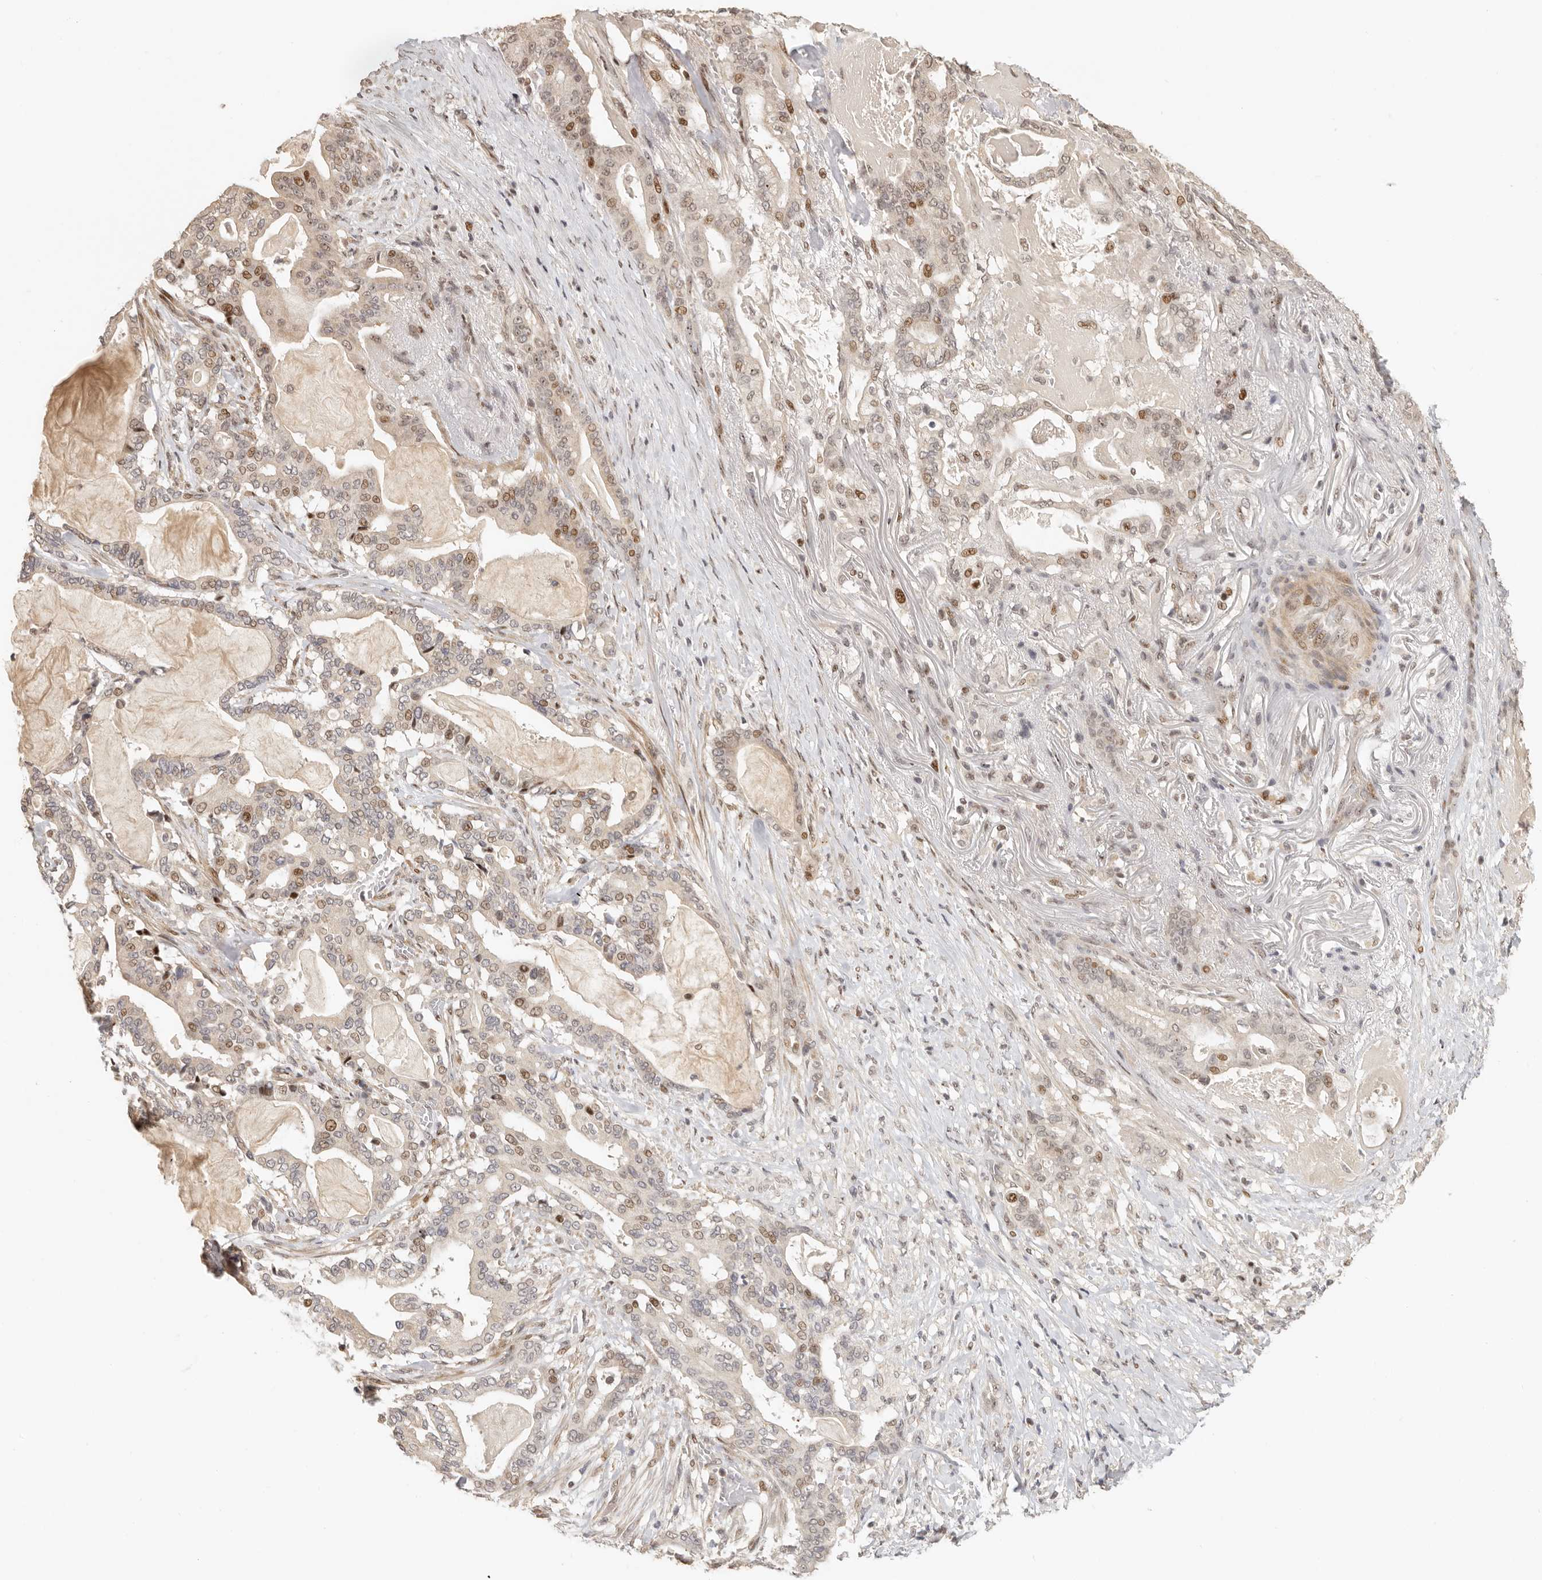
{"staining": {"intensity": "moderate", "quantity": "25%-75%", "location": "nuclear"}, "tissue": "pancreatic cancer", "cell_type": "Tumor cells", "image_type": "cancer", "snomed": [{"axis": "morphology", "description": "Adenocarcinoma, NOS"}, {"axis": "topography", "description": "Pancreas"}], "caption": "Protein expression by IHC exhibits moderate nuclear expression in approximately 25%-75% of tumor cells in adenocarcinoma (pancreatic). The protein is stained brown, and the nuclei are stained in blue (DAB (3,3'-diaminobenzidine) IHC with brightfield microscopy, high magnification).", "gene": "GPBP1L1", "patient": {"sex": "male", "age": 63}}